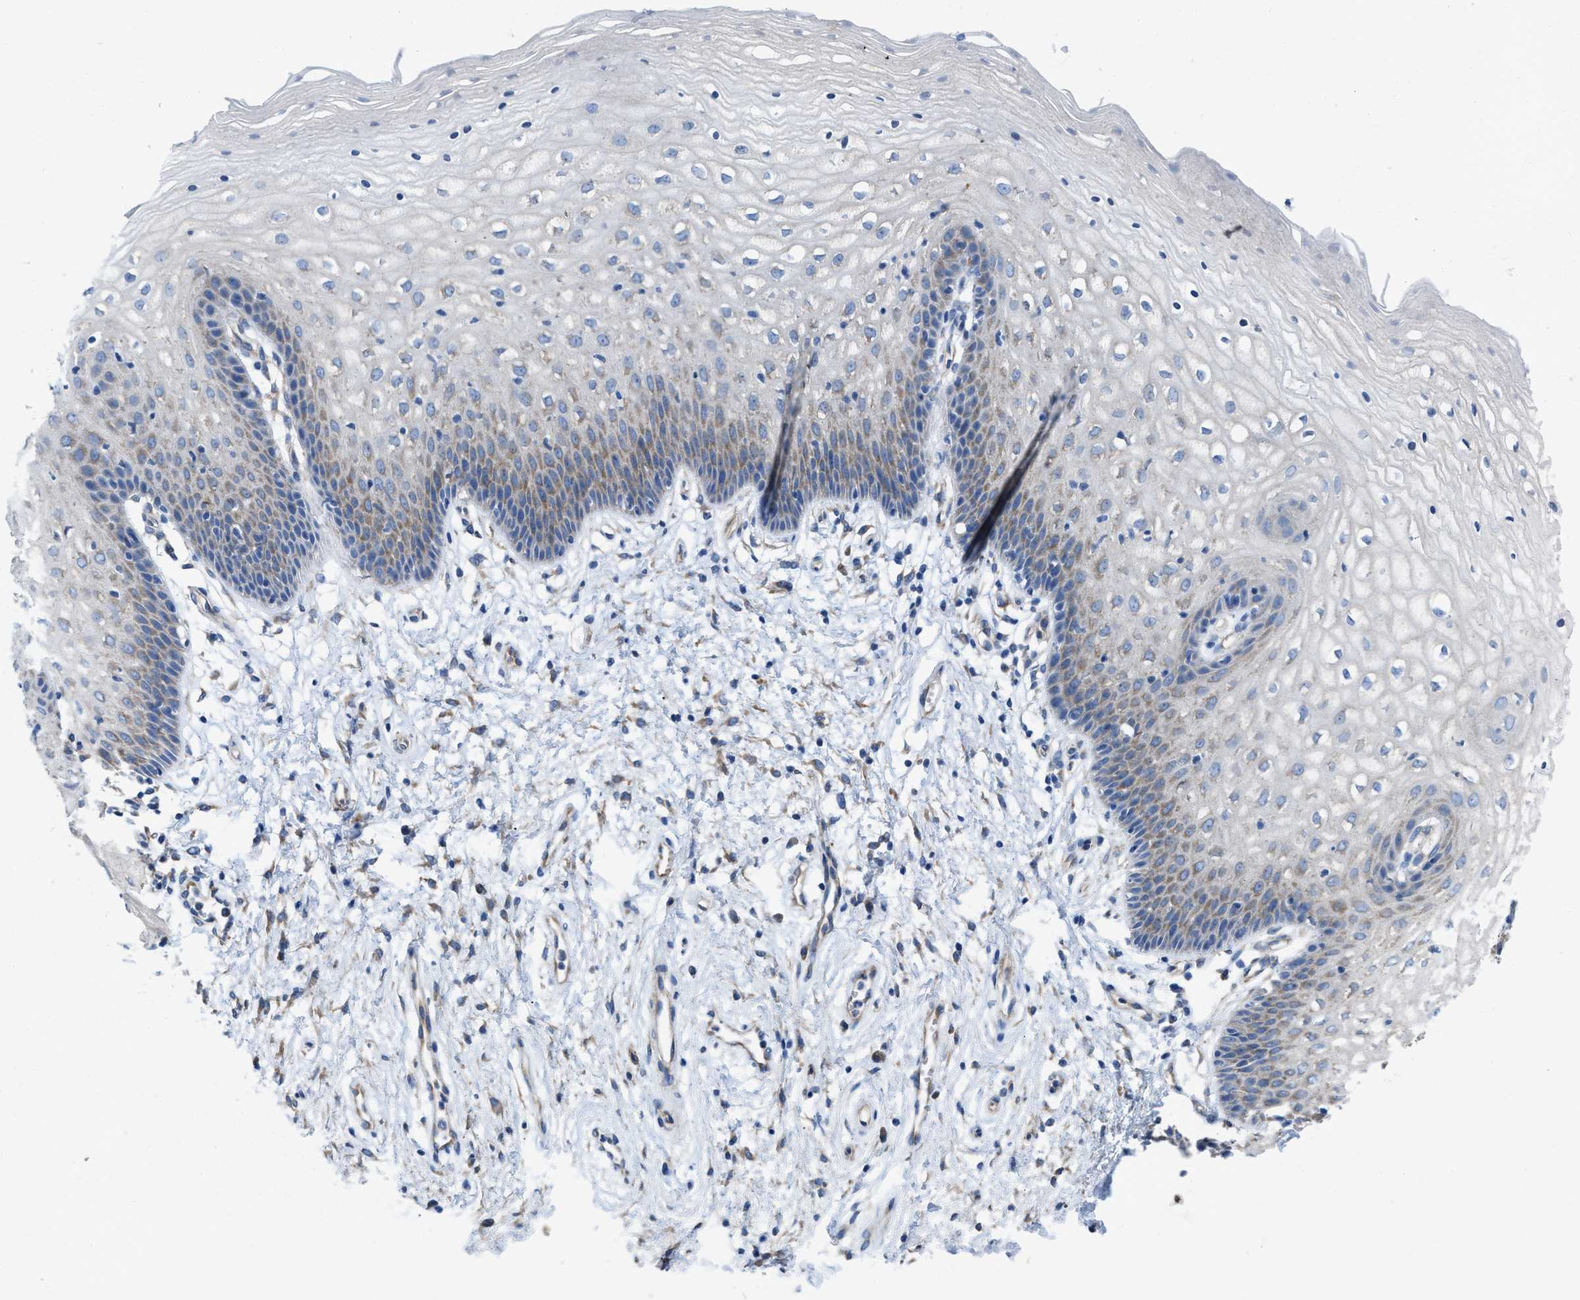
{"staining": {"intensity": "moderate", "quantity": "25%-75%", "location": "cytoplasmic/membranous"}, "tissue": "vagina", "cell_type": "Squamous epithelial cells", "image_type": "normal", "snomed": [{"axis": "morphology", "description": "Normal tissue, NOS"}, {"axis": "topography", "description": "Vagina"}], "caption": "A brown stain labels moderate cytoplasmic/membranous positivity of a protein in squamous epithelial cells of benign human vagina. Immunohistochemistry (ihc) stains the protein of interest in brown and the nuclei are stained blue.", "gene": "DOLPP1", "patient": {"sex": "female", "age": 34}}